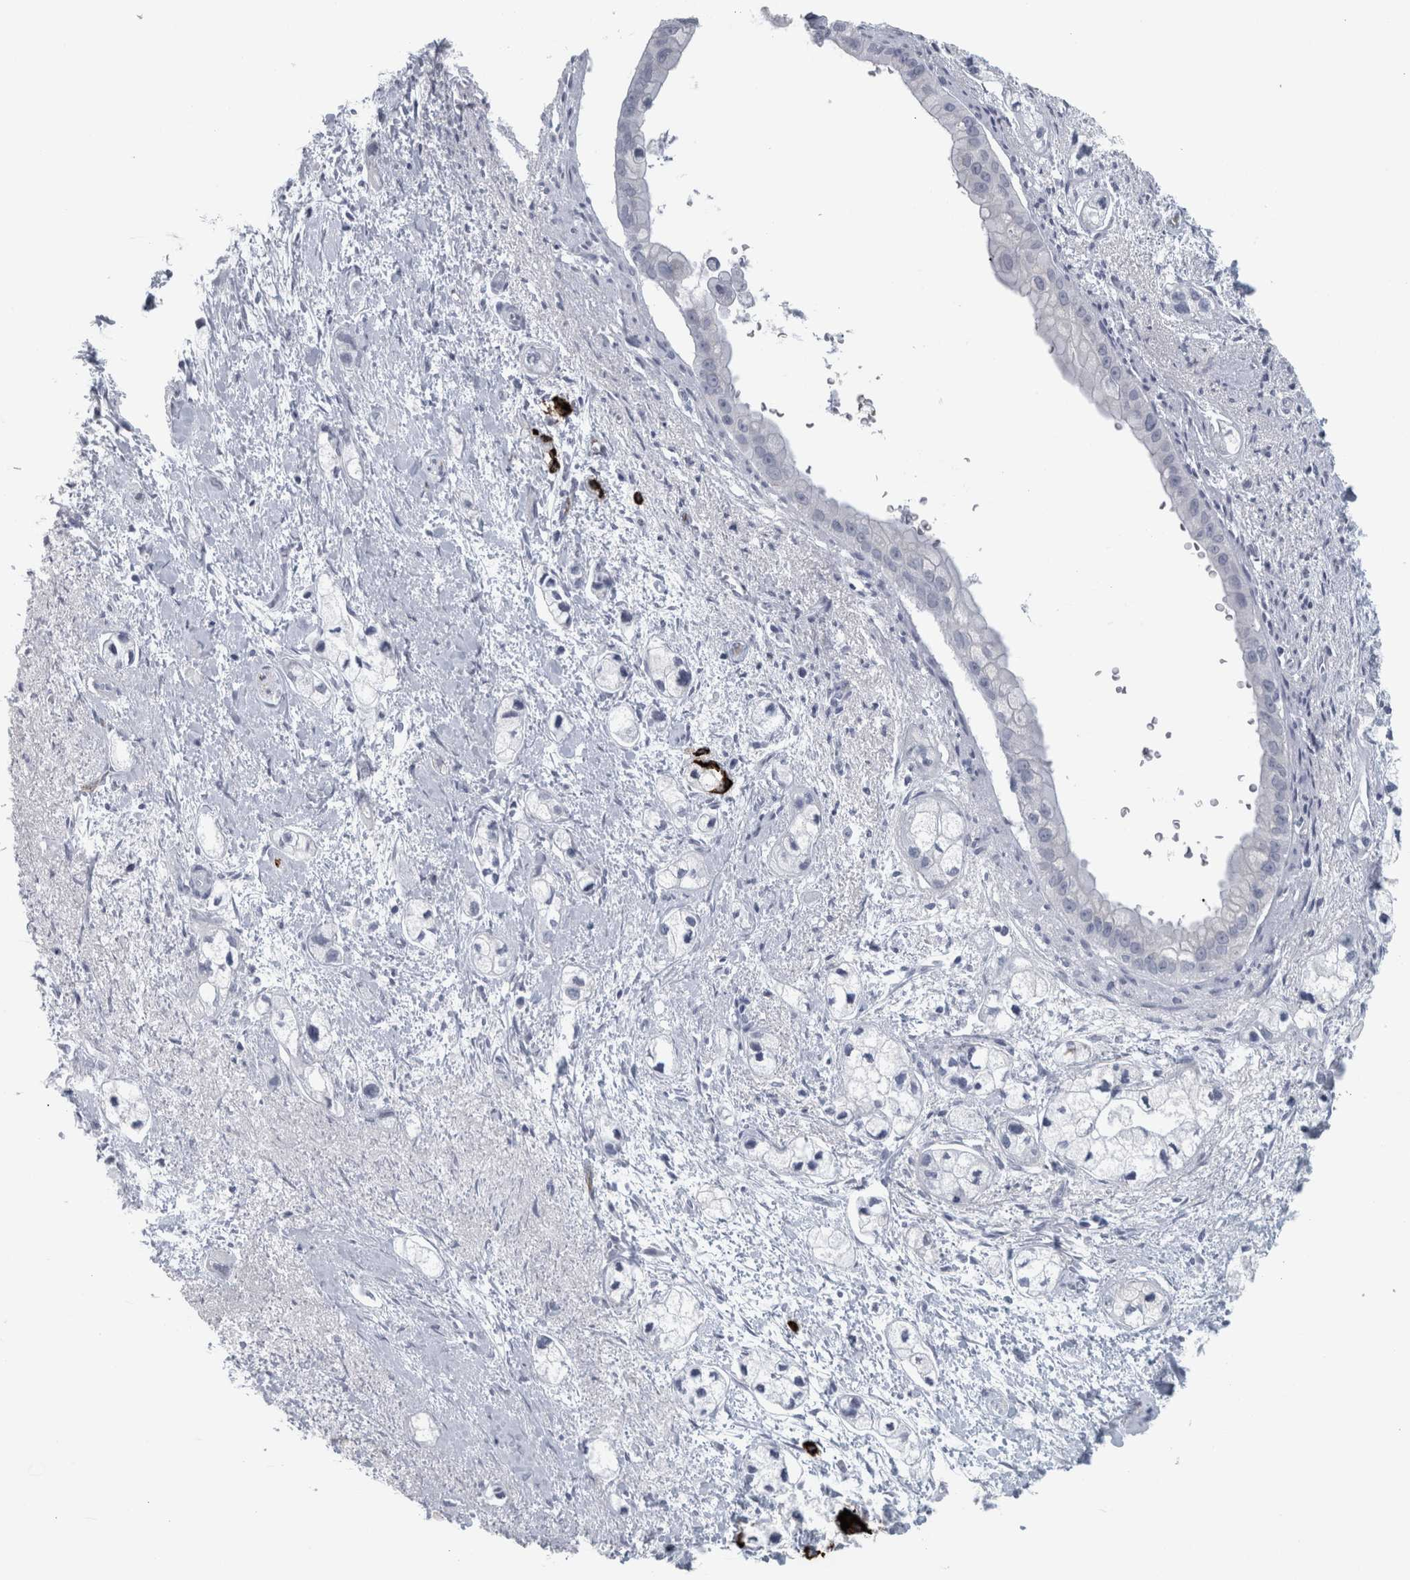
{"staining": {"intensity": "negative", "quantity": "none", "location": "none"}, "tissue": "pancreatic cancer", "cell_type": "Tumor cells", "image_type": "cancer", "snomed": [{"axis": "morphology", "description": "Adenocarcinoma, NOS"}, {"axis": "topography", "description": "Pancreas"}], "caption": "Immunohistochemistry (IHC) image of pancreatic adenocarcinoma stained for a protein (brown), which reveals no expression in tumor cells.", "gene": "CPE", "patient": {"sex": "male", "age": 74}}